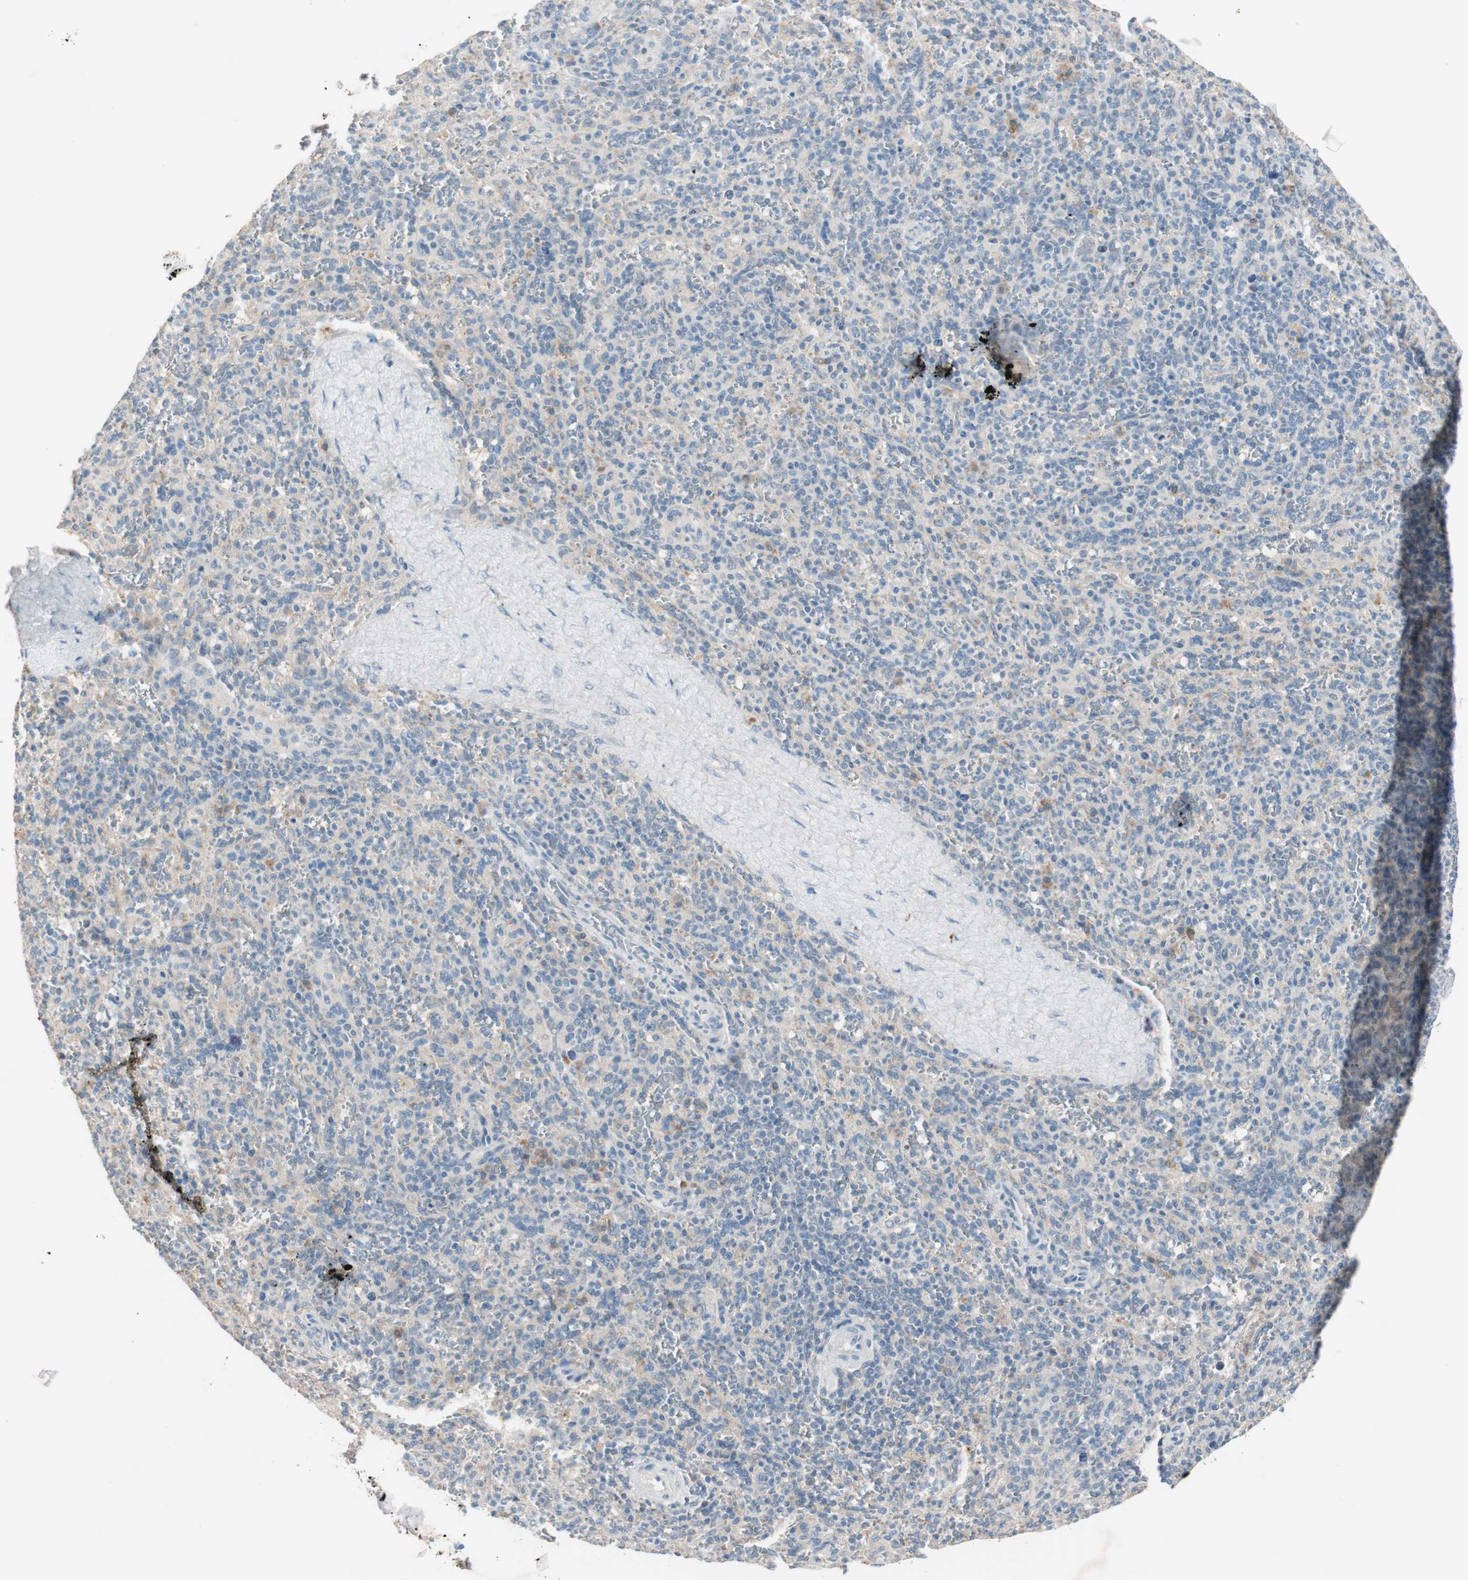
{"staining": {"intensity": "weak", "quantity": "<25%", "location": "cytoplasmic/membranous"}, "tissue": "spleen", "cell_type": "Cells in red pulp", "image_type": "normal", "snomed": [{"axis": "morphology", "description": "Normal tissue, NOS"}, {"axis": "topography", "description": "Spleen"}], "caption": "The histopathology image shows no staining of cells in red pulp in normal spleen.", "gene": "KHK", "patient": {"sex": "male", "age": 36}}